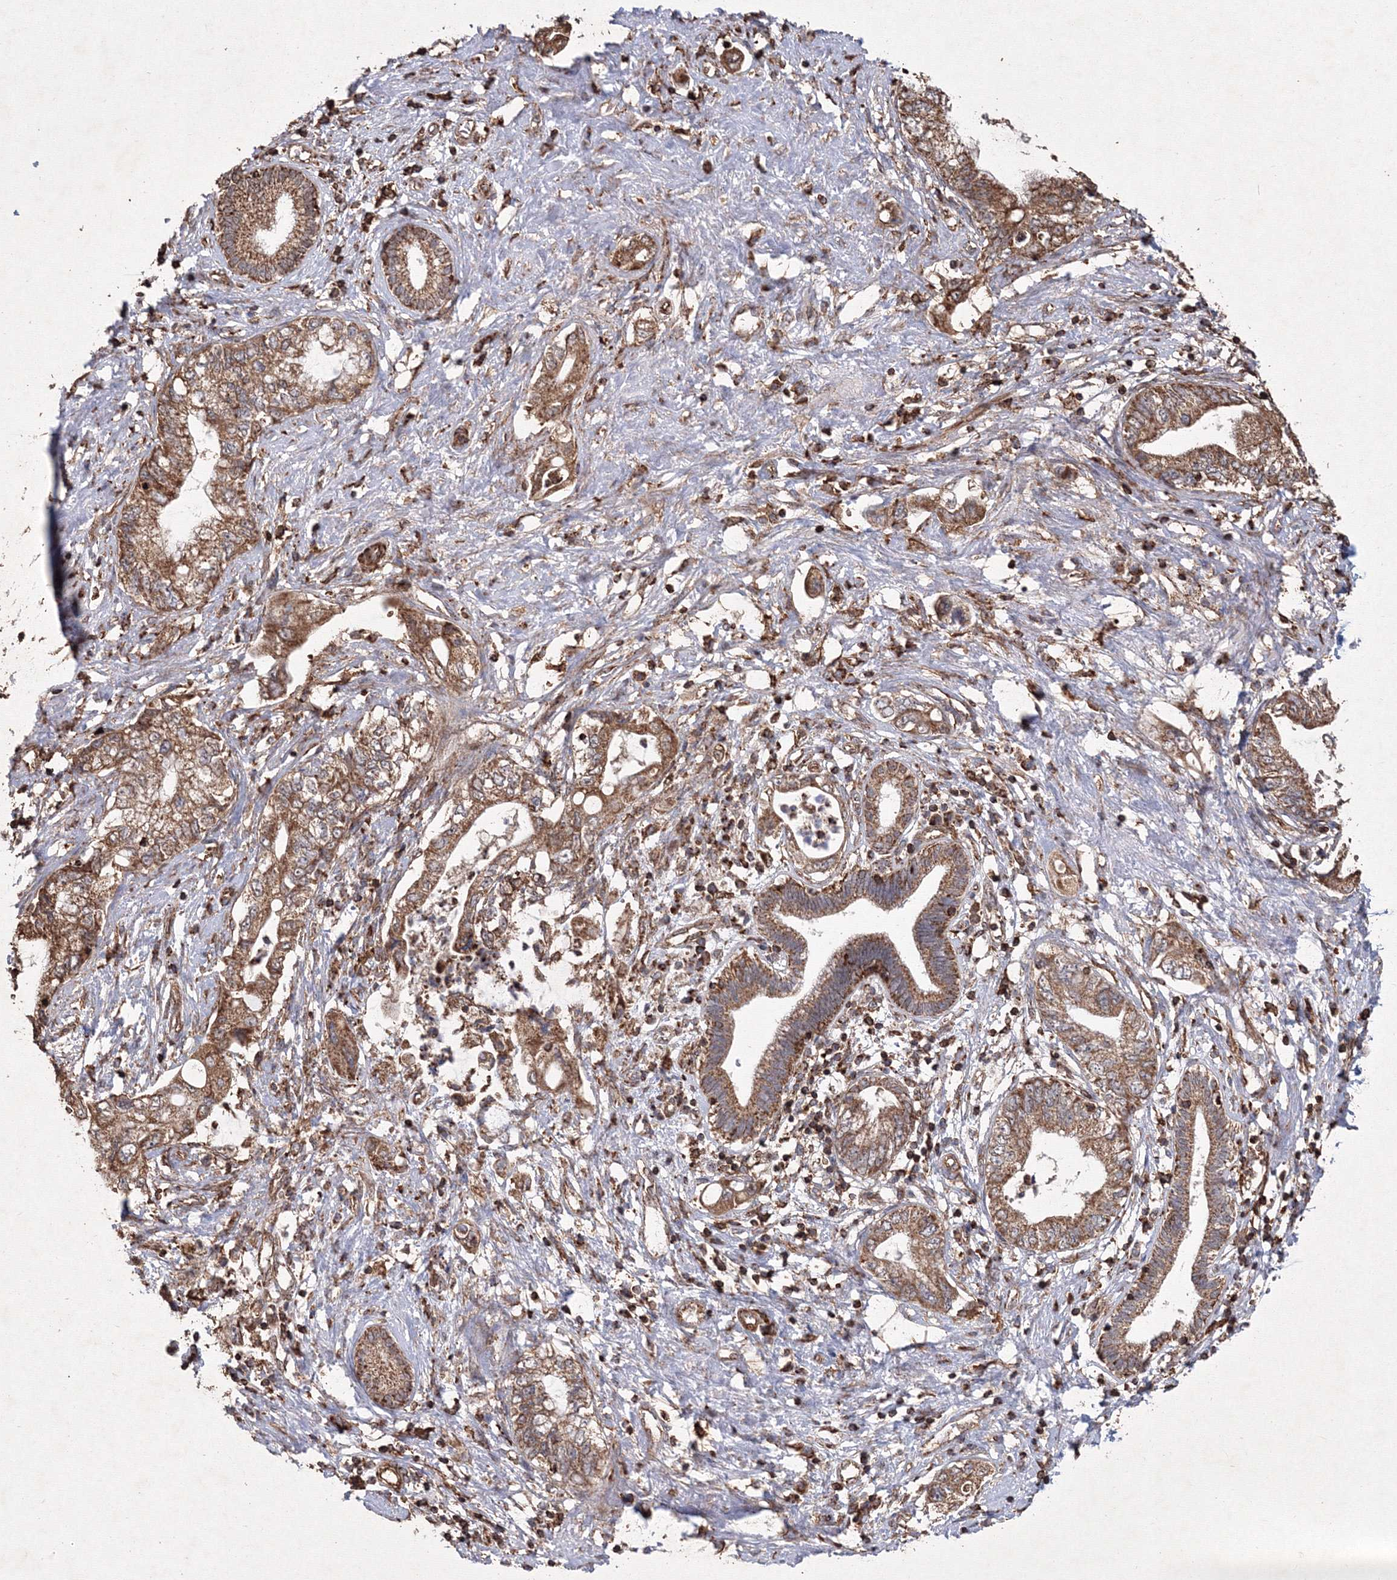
{"staining": {"intensity": "moderate", "quantity": ">75%", "location": "cytoplasmic/membranous"}, "tissue": "pancreatic cancer", "cell_type": "Tumor cells", "image_type": "cancer", "snomed": [{"axis": "morphology", "description": "Adenocarcinoma, NOS"}, {"axis": "topography", "description": "Pancreas"}], "caption": "Immunohistochemical staining of pancreatic cancer (adenocarcinoma) reveals medium levels of moderate cytoplasmic/membranous protein positivity in approximately >75% of tumor cells. Immunohistochemistry (ihc) stains the protein of interest in brown and the nuclei are stained blue.", "gene": "TMEM139", "patient": {"sex": "female", "age": 73}}